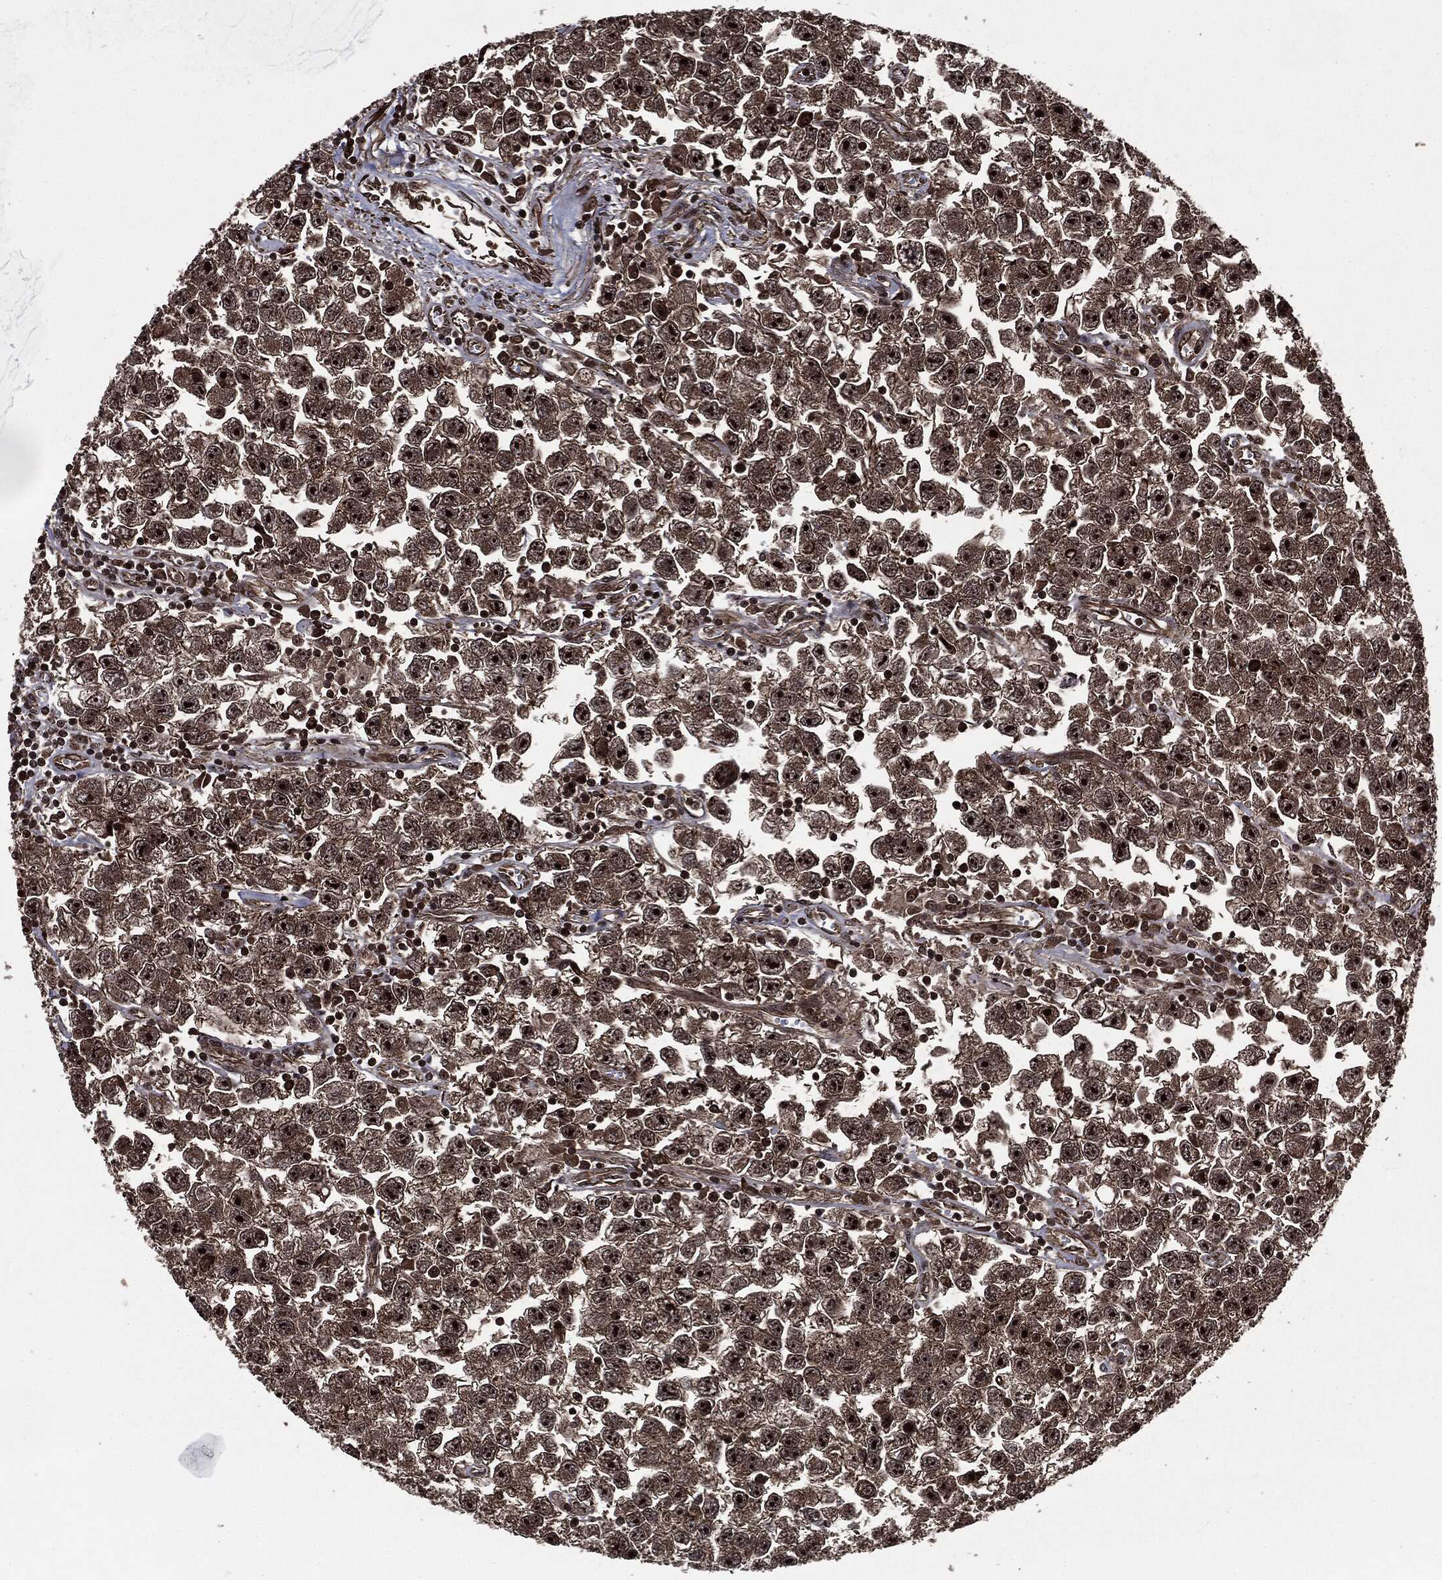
{"staining": {"intensity": "strong", "quantity": ">75%", "location": "cytoplasmic/membranous,nuclear"}, "tissue": "testis cancer", "cell_type": "Tumor cells", "image_type": "cancer", "snomed": [{"axis": "morphology", "description": "Seminoma, NOS"}, {"axis": "topography", "description": "Testis"}], "caption": "Immunohistochemistry micrograph of neoplastic tissue: testis cancer stained using immunohistochemistry (IHC) shows high levels of strong protein expression localized specifically in the cytoplasmic/membranous and nuclear of tumor cells, appearing as a cytoplasmic/membranous and nuclear brown color.", "gene": "CARD6", "patient": {"sex": "male", "age": 26}}